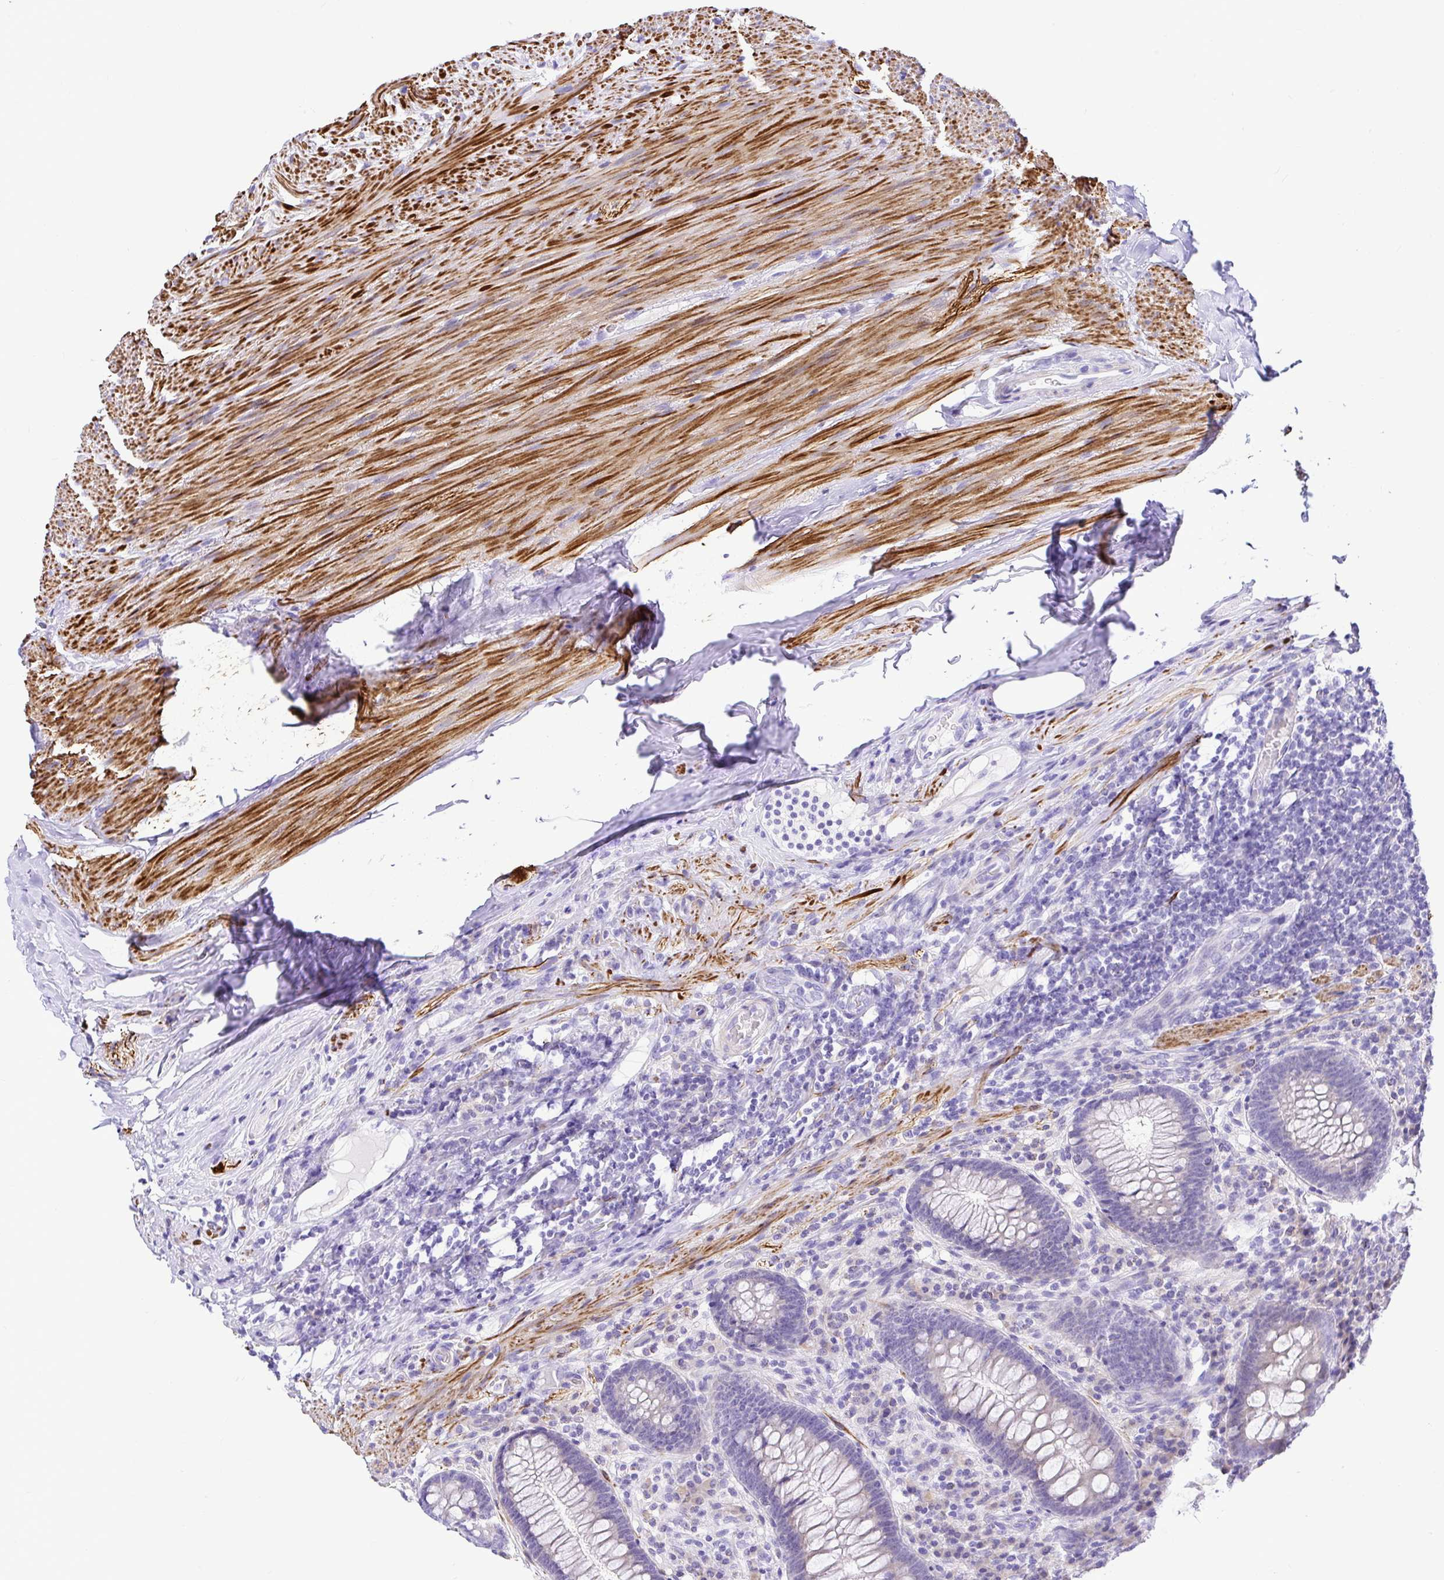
{"staining": {"intensity": "negative", "quantity": "none", "location": "none"}, "tissue": "appendix", "cell_type": "Glandular cells", "image_type": "normal", "snomed": [{"axis": "morphology", "description": "Normal tissue, NOS"}, {"axis": "topography", "description": "Appendix"}], "caption": "There is no significant staining in glandular cells of appendix. (DAB IHC visualized using brightfield microscopy, high magnification).", "gene": "BACE2", "patient": {"sex": "male", "age": 71}}